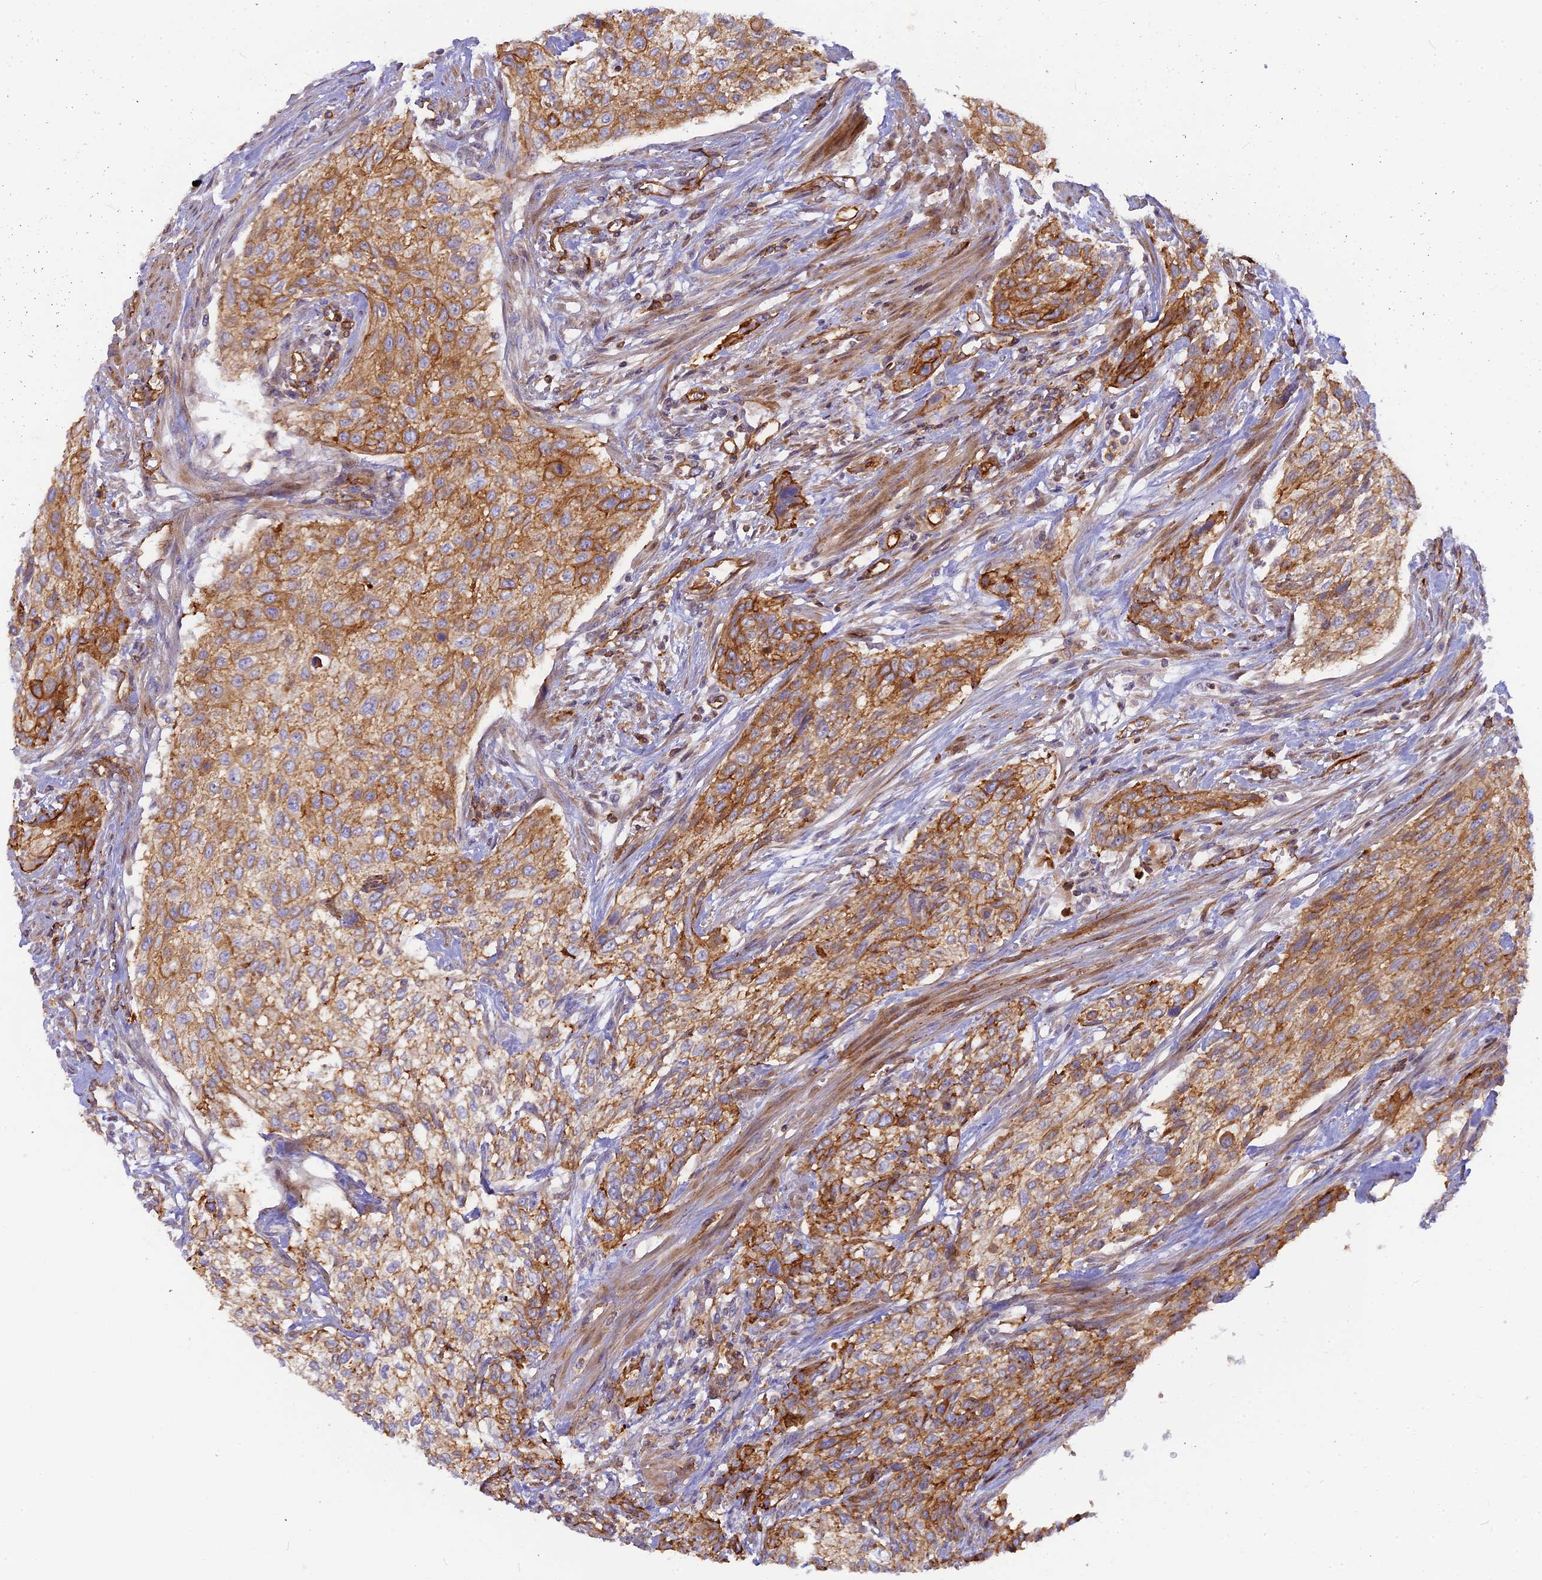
{"staining": {"intensity": "moderate", "quantity": ">75%", "location": "cytoplasmic/membranous"}, "tissue": "urothelial cancer", "cell_type": "Tumor cells", "image_type": "cancer", "snomed": [{"axis": "morphology", "description": "Urothelial carcinoma, High grade"}, {"axis": "topography", "description": "Urinary bladder"}], "caption": "Immunohistochemical staining of urothelial carcinoma (high-grade) exhibits medium levels of moderate cytoplasmic/membranous positivity in about >75% of tumor cells.", "gene": "CNBD2", "patient": {"sex": "male", "age": 35}}